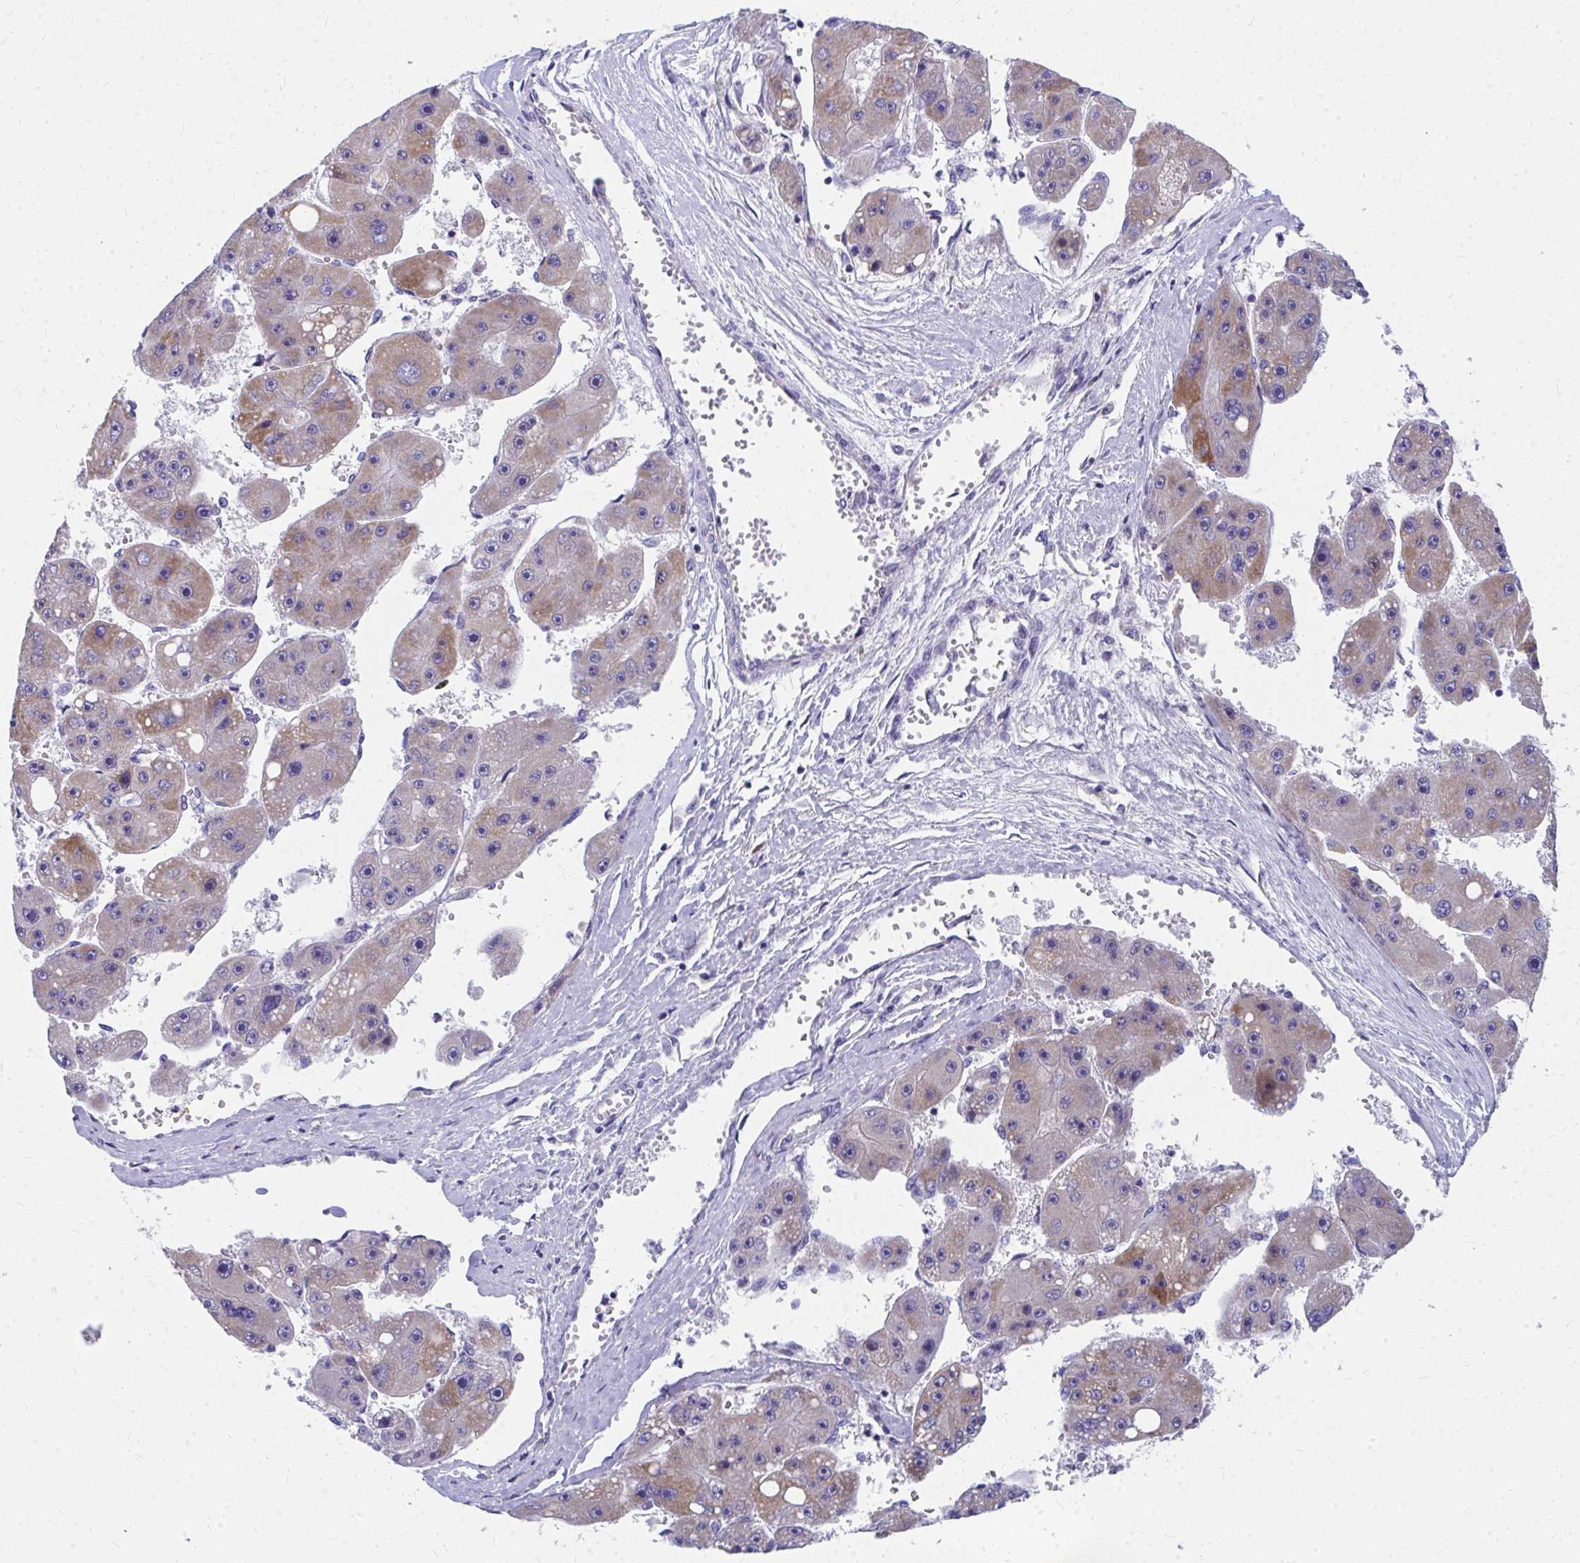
{"staining": {"intensity": "moderate", "quantity": "<25%", "location": "cytoplasmic/membranous"}, "tissue": "liver cancer", "cell_type": "Tumor cells", "image_type": "cancer", "snomed": [{"axis": "morphology", "description": "Carcinoma, Hepatocellular, NOS"}, {"axis": "topography", "description": "Liver"}], "caption": "Human liver hepatocellular carcinoma stained with a brown dye demonstrates moderate cytoplasmic/membranous positive positivity in about <25% of tumor cells.", "gene": "IL37", "patient": {"sex": "female", "age": 61}}